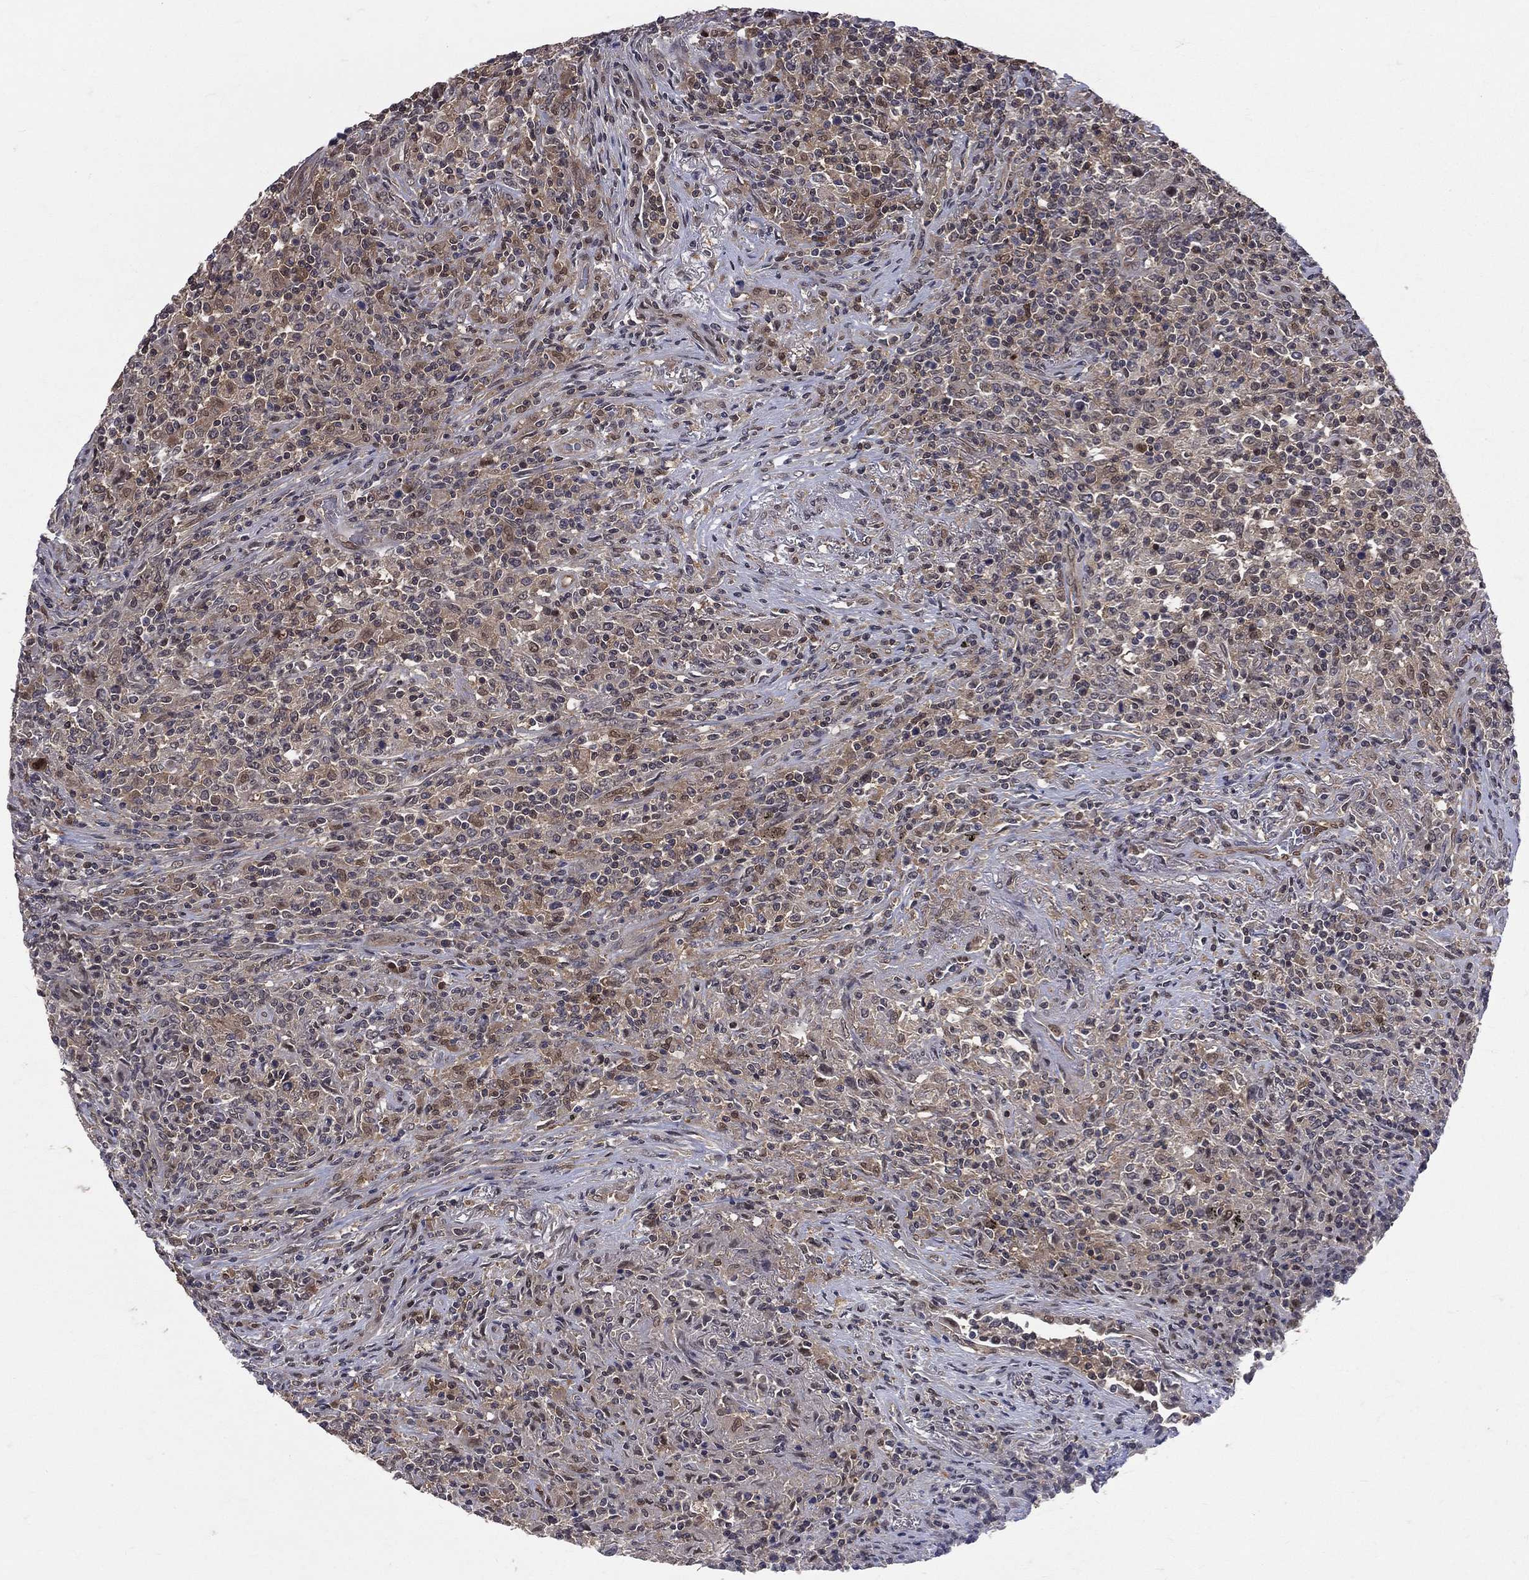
{"staining": {"intensity": "moderate", "quantity": "<25%", "location": "cytoplasmic/membranous,nuclear"}, "tissue": "lymphoma", "cell_type": "Tumor cells", "image_type": "cancer", "snomed": [{"axis": "morphology", "description": "Malignant lymphoma, non-Hodgkin's type, High grade"}, {"axis": "topography", "description": "Lung"}], "caption": "Immunohistochemical staining of human lymphoma exhibits low levels of moderate cytoplasmic/membranous and nuclear staining in about <25% of tumor cells.", "gene": "GMPR2", "patient": {"sex": "male", "age": 79}}